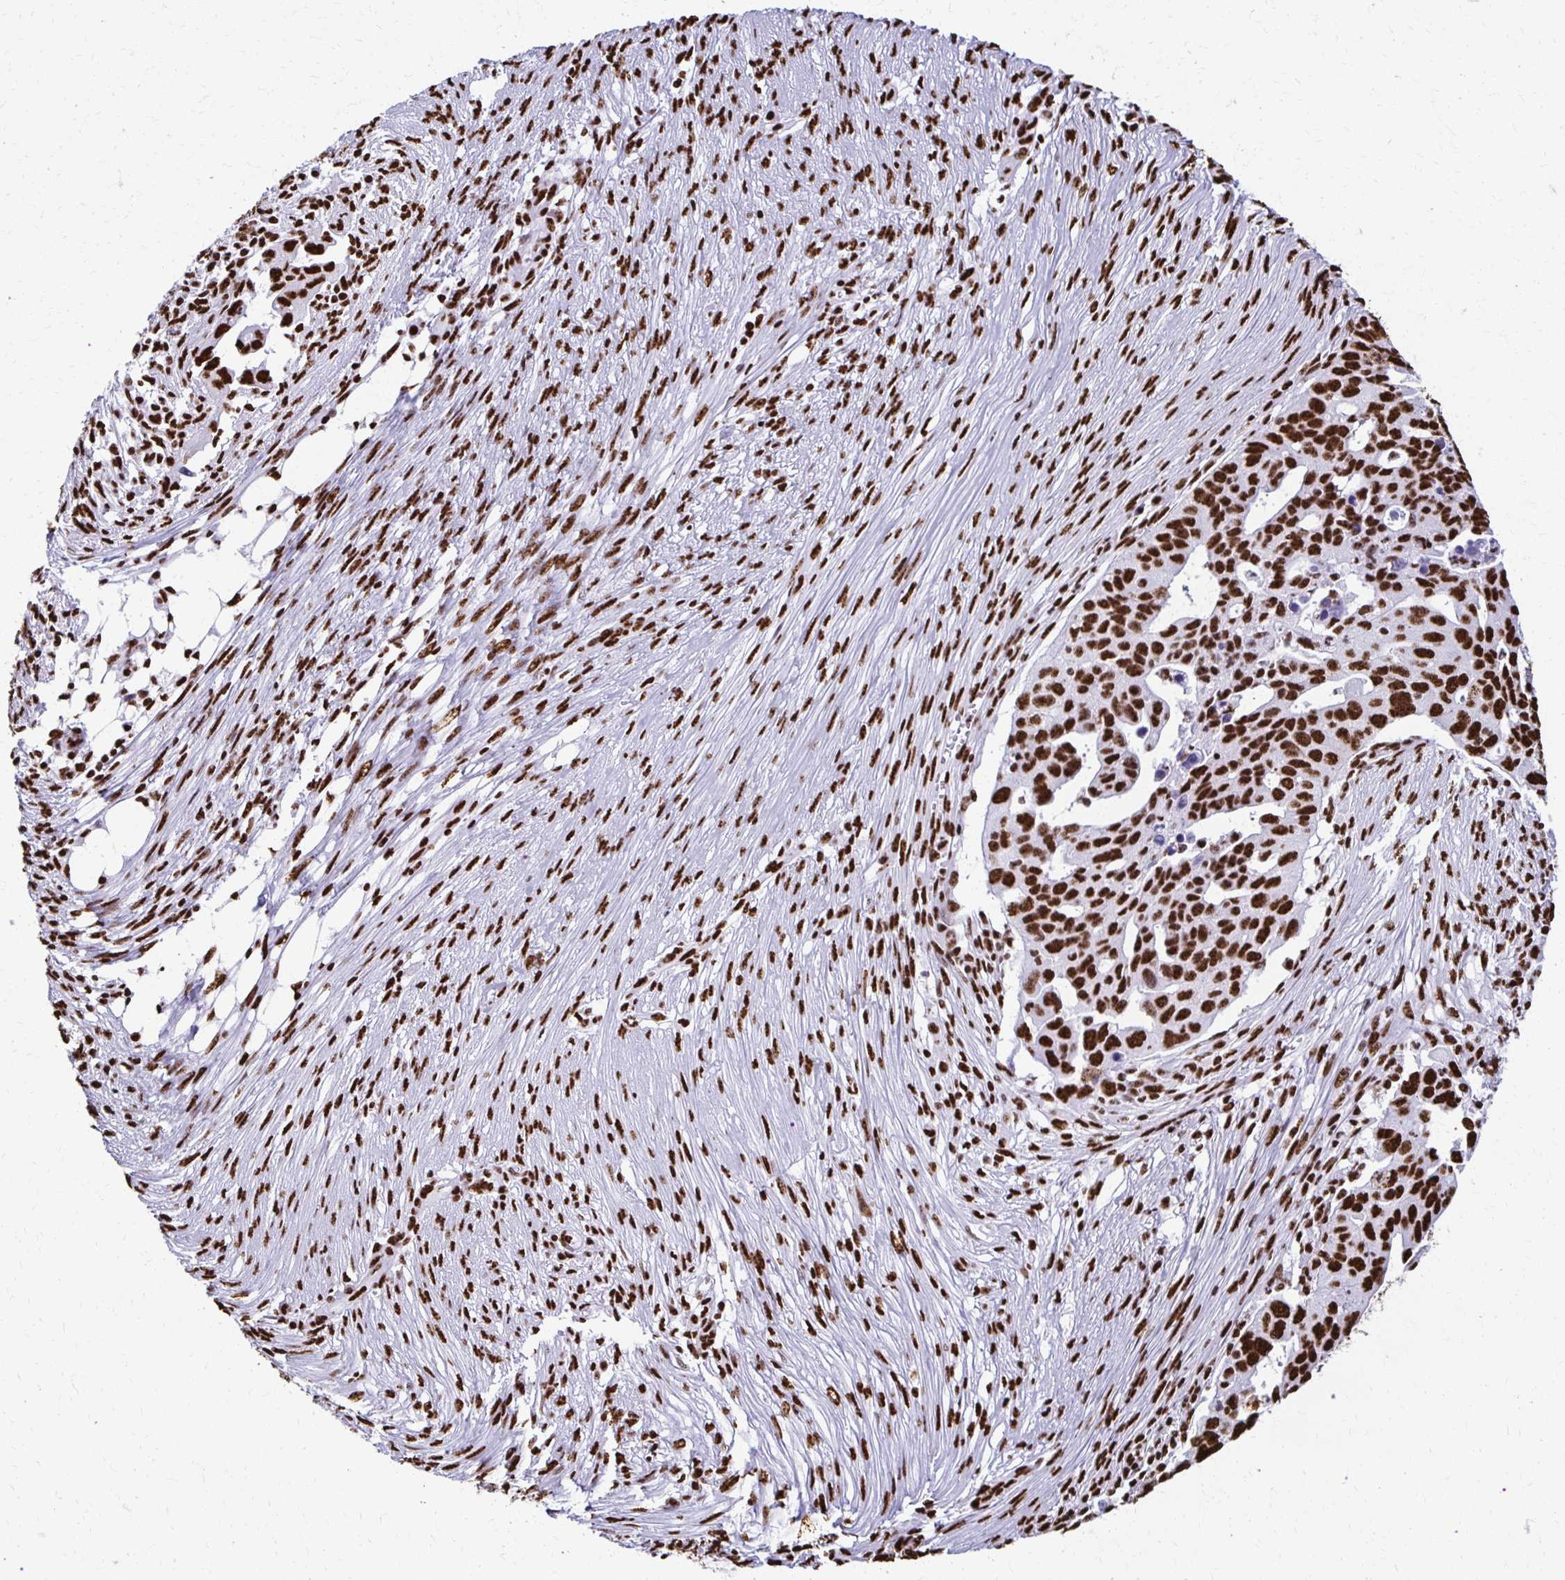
{"staining": {"intensity": "strong", "quantity": ">75%", "location": "nuclear"}, "tissue": "ovarian cancer", "cell_type": "Tumor cells", "image_type": "cancer", "snomed": [{"axis": "morphology", "description": "Carcinoma, endometroid"}, {"axis": "morphology", "description": "Cystadenocarcinoma, serous, NOS"}, {"axis": "topography", "description": "Ovary"}], "caption": "Immunohistochemical staining of human ovarian cancer (endometroid carcinoma) shows high levels of strong nuclear protein expression in approximately >75% of tumor cells.", "gene": "NONO", "patient": {"sex": "female", "age": 45}}